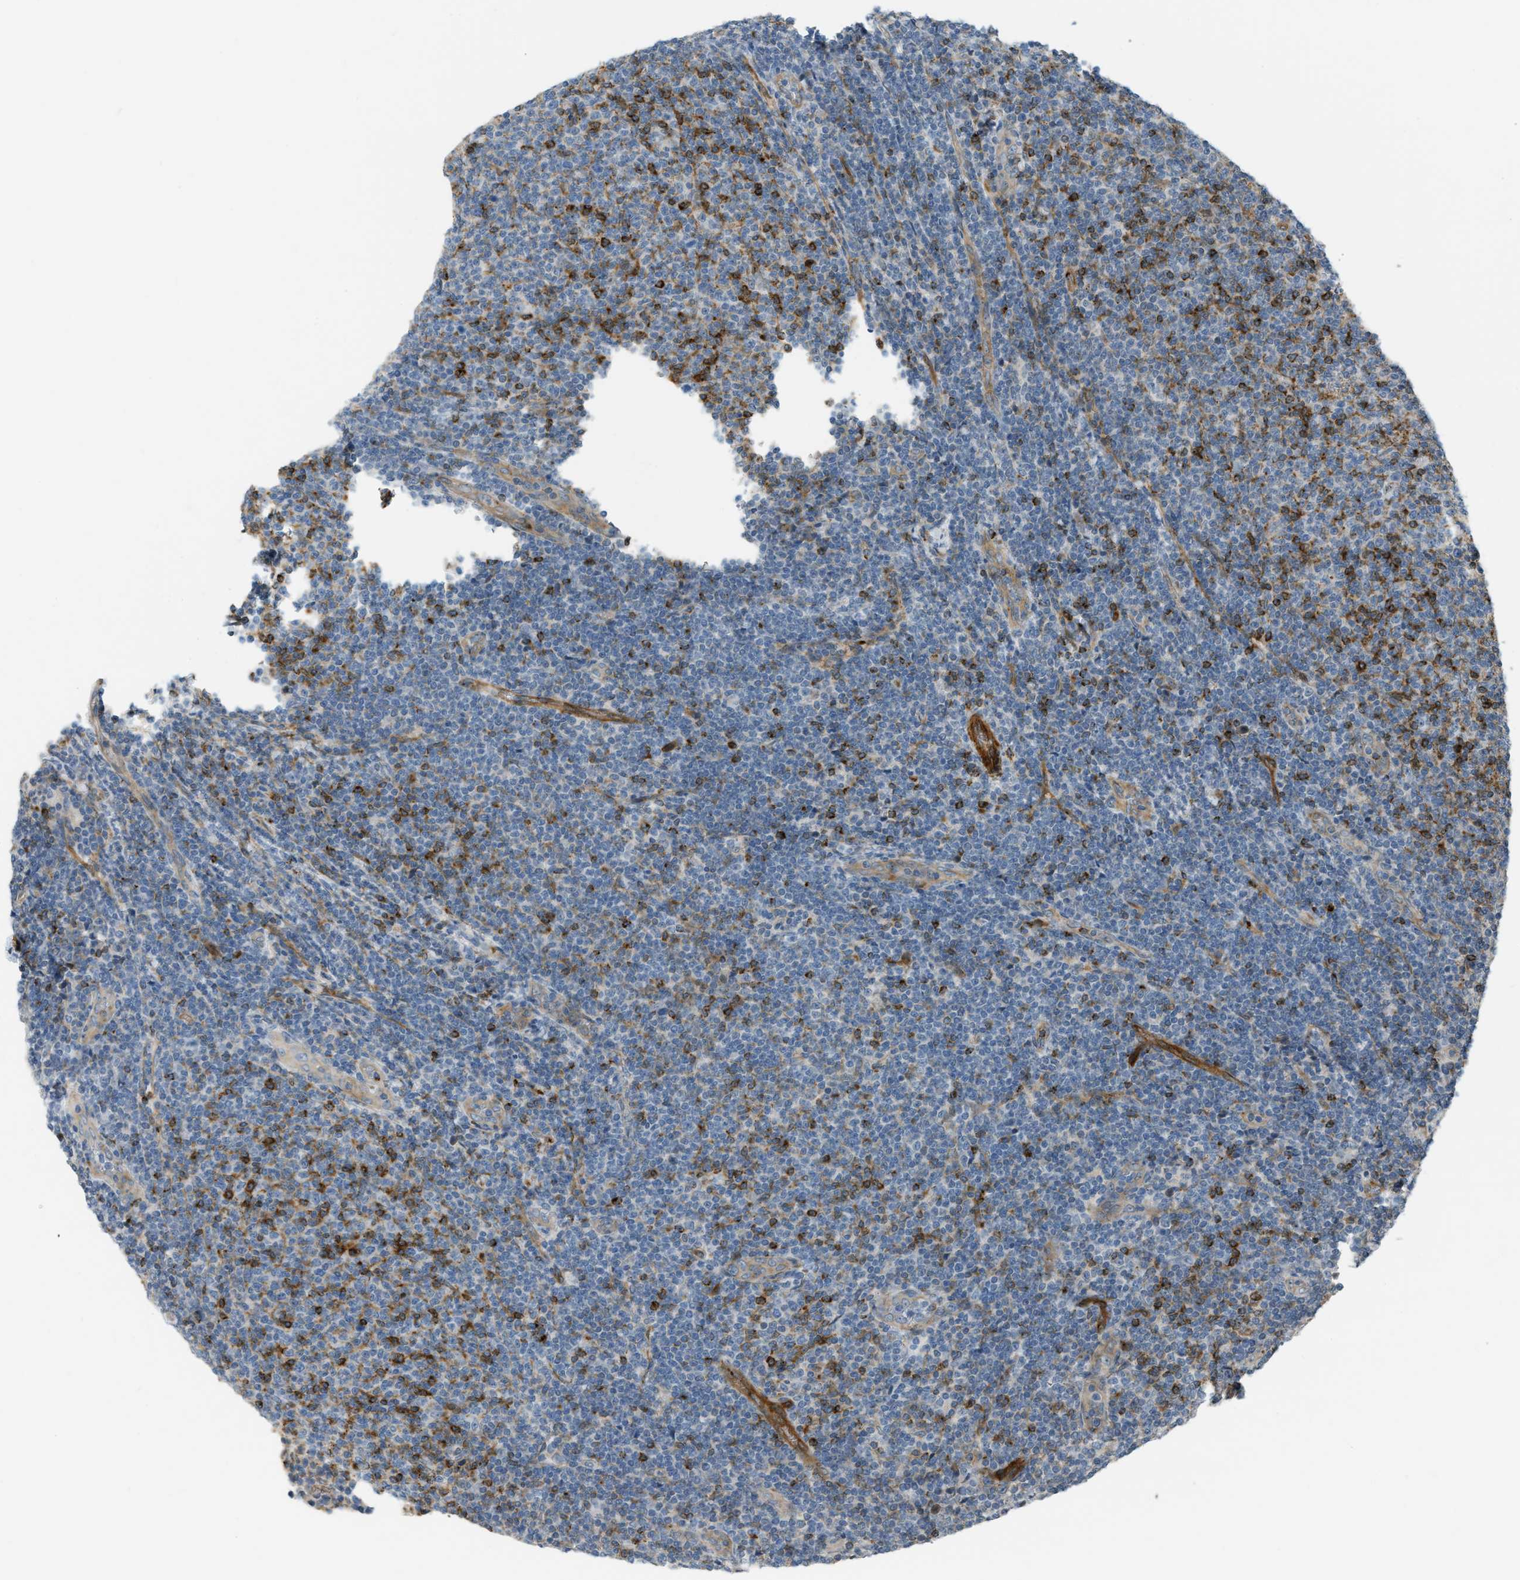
{"staining": {"intensity": "strong", "quantity": "<25%", "location": "cytoplasmic/membranous"}, "tissue": "lymphoma", "cell_type": "Tumor cells", "image_type": "cancer", "snomed": [{"axis": "morphology", "description": "Malignant lymphoma, non-Hodgkin's type, Low grade"}, {"axis": "topography", "description": "Lymph node"}], "caption": "Immunohistochemistry (IHC) (DAB) staining of low-grade malignant lymphoma, non-Hodgkin's type reveals strong cytoplasmic/membranous protein staining in approximately <25% of tumor cells. (Stains: DAB in brown, nuclei in blue, Microscopy: brightfield microscopy at high magnification).", "gene": "KIAA1671", "patient": {"sex": "male", "age": 66}}